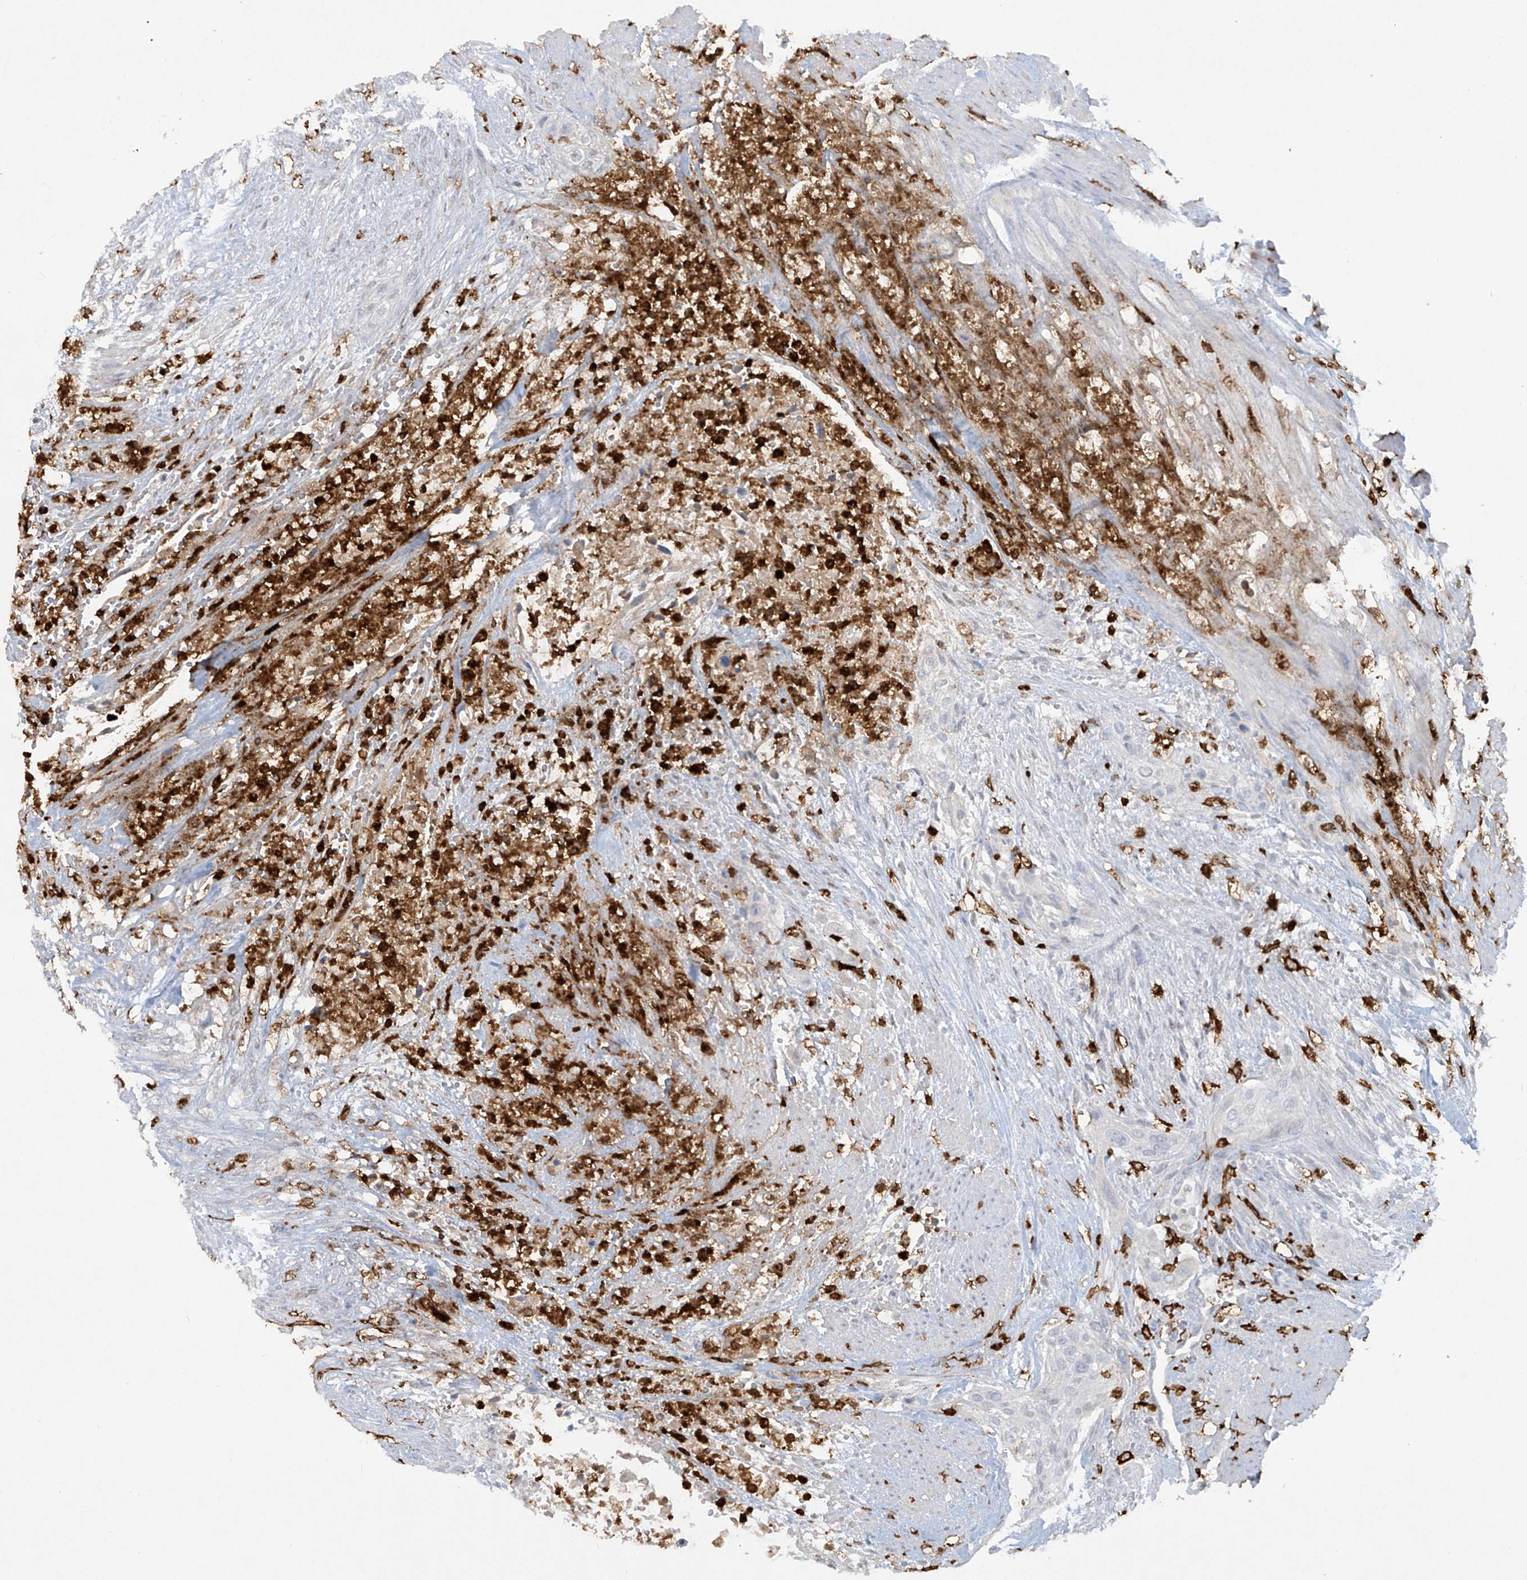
{"staining": {"intensity": "negative", "quantity": "none", "location": "none"}, "tissue": "urothelial cancer", "cell_type": "Tumor cells", "image_type": "cancer", "snomed": [{"axis": "morphology", "description": "Urothelial carcinoma, High grade"}, {"axis": "topography", "description": "Urinary bladder"}], "caption": "Protein analysis of high-grade urothelial carcinoma reveals no significant staining in tumor cells. (DAB (3,3'-diaminobenzidine) IHC, high magnification).", "gene": "FCGR3A", "patient": {"sex": "male", "age": 35}}